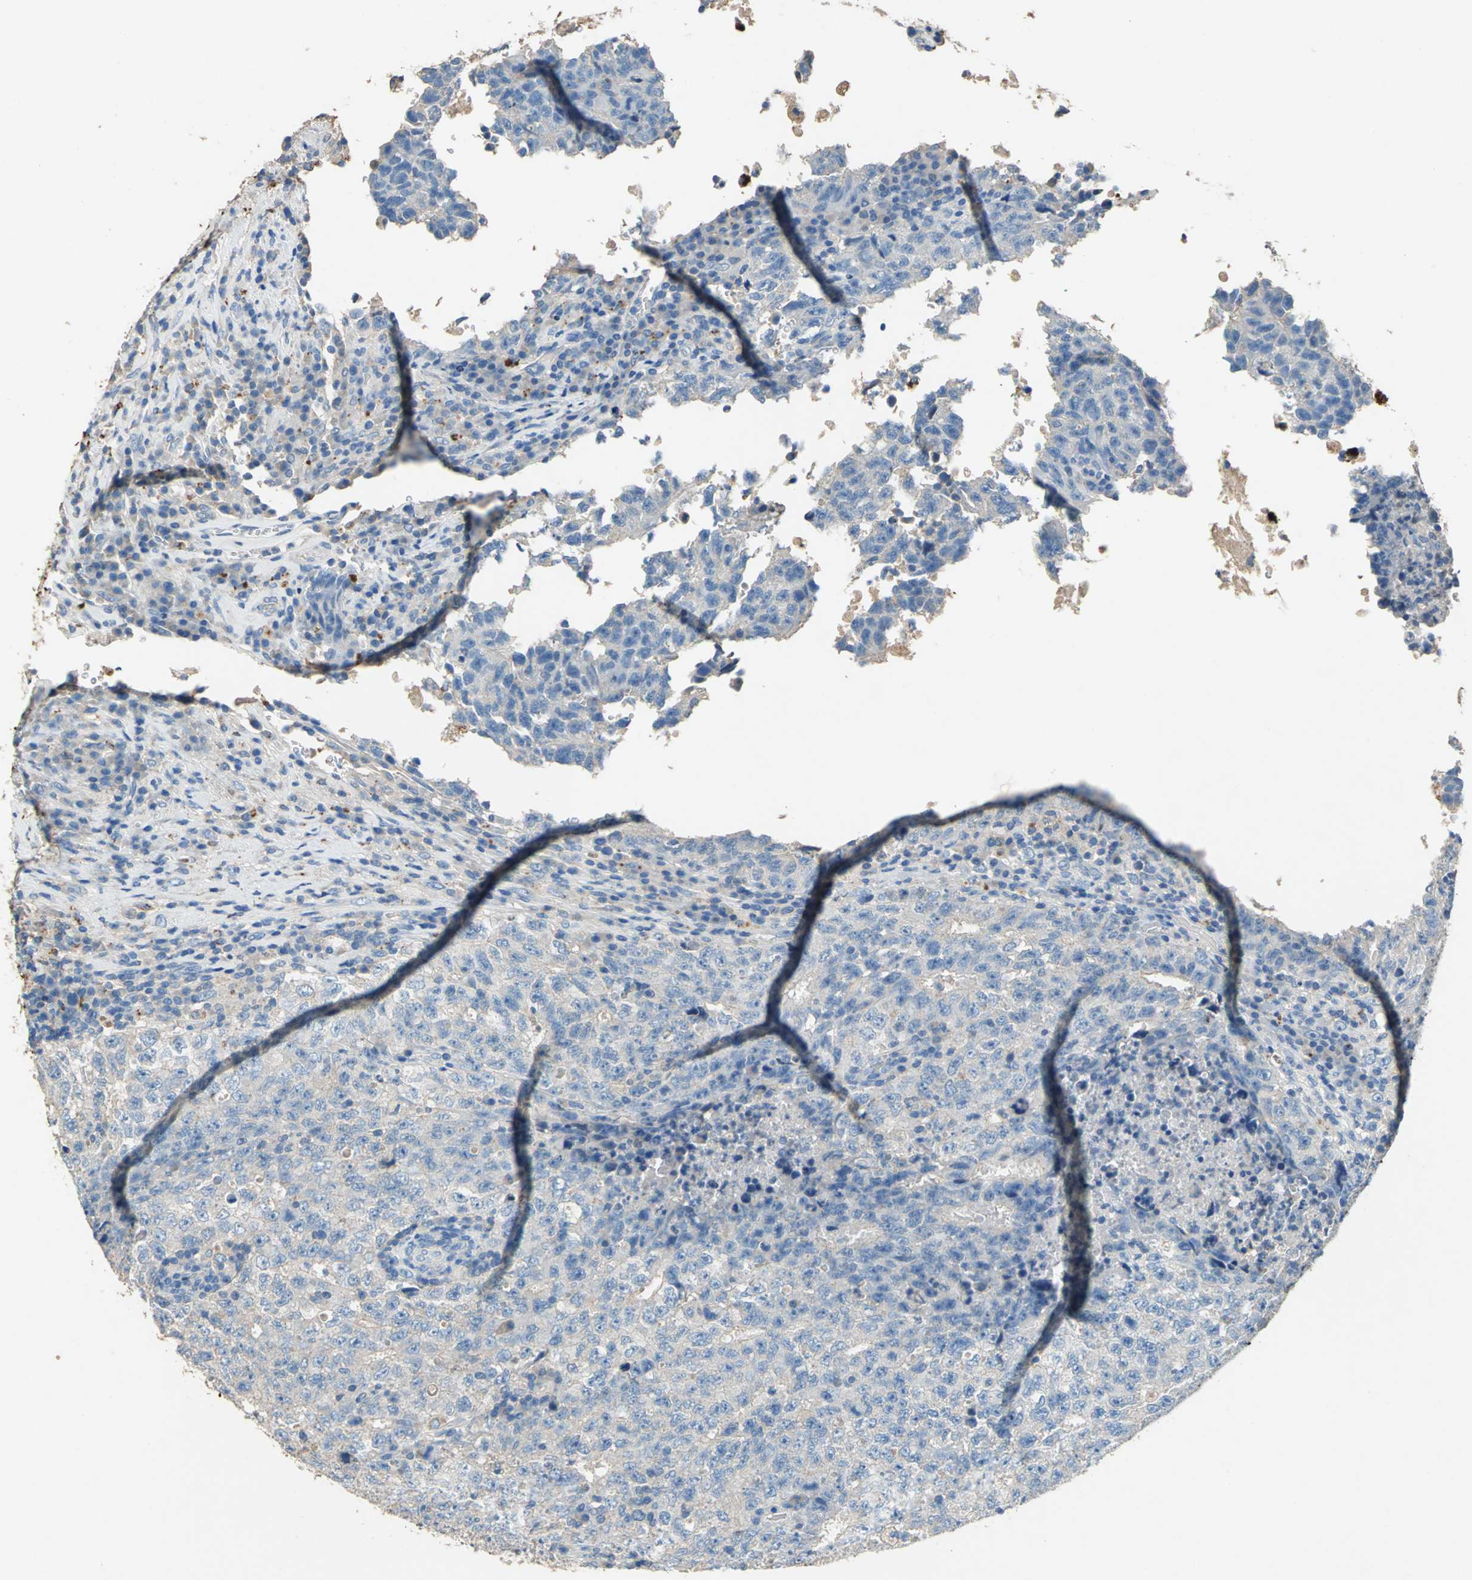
{"staining": {"intensity": "weak", "quantity": ">75%", "location": "cytoplasmic/membranous"}, "tissue": "testis cancer", "cell_type": "Tumor cells", "image_type": "cancer", "snomed": [{"axis": "morphology", "description": "Necrosis, NOS"}, {"axis": "morphology", "description": "Carcinoma, Embryonal, NOS"}, {"axis": "topography", "description": "Testis"}], "caption": "High-power microscopy captured an immunohistochemistry photomicrograph of embryonal carcinoma (testis), revealing weak cytoplasmic/membranous staining in approximately >75% of tumor cells. Immunohistochemistry (ihc) stains the protein of interest in brown and the nuclei are stained blue.", "gene": "ADAMTS5", "patient": {"sex": "male", "age": 19}}